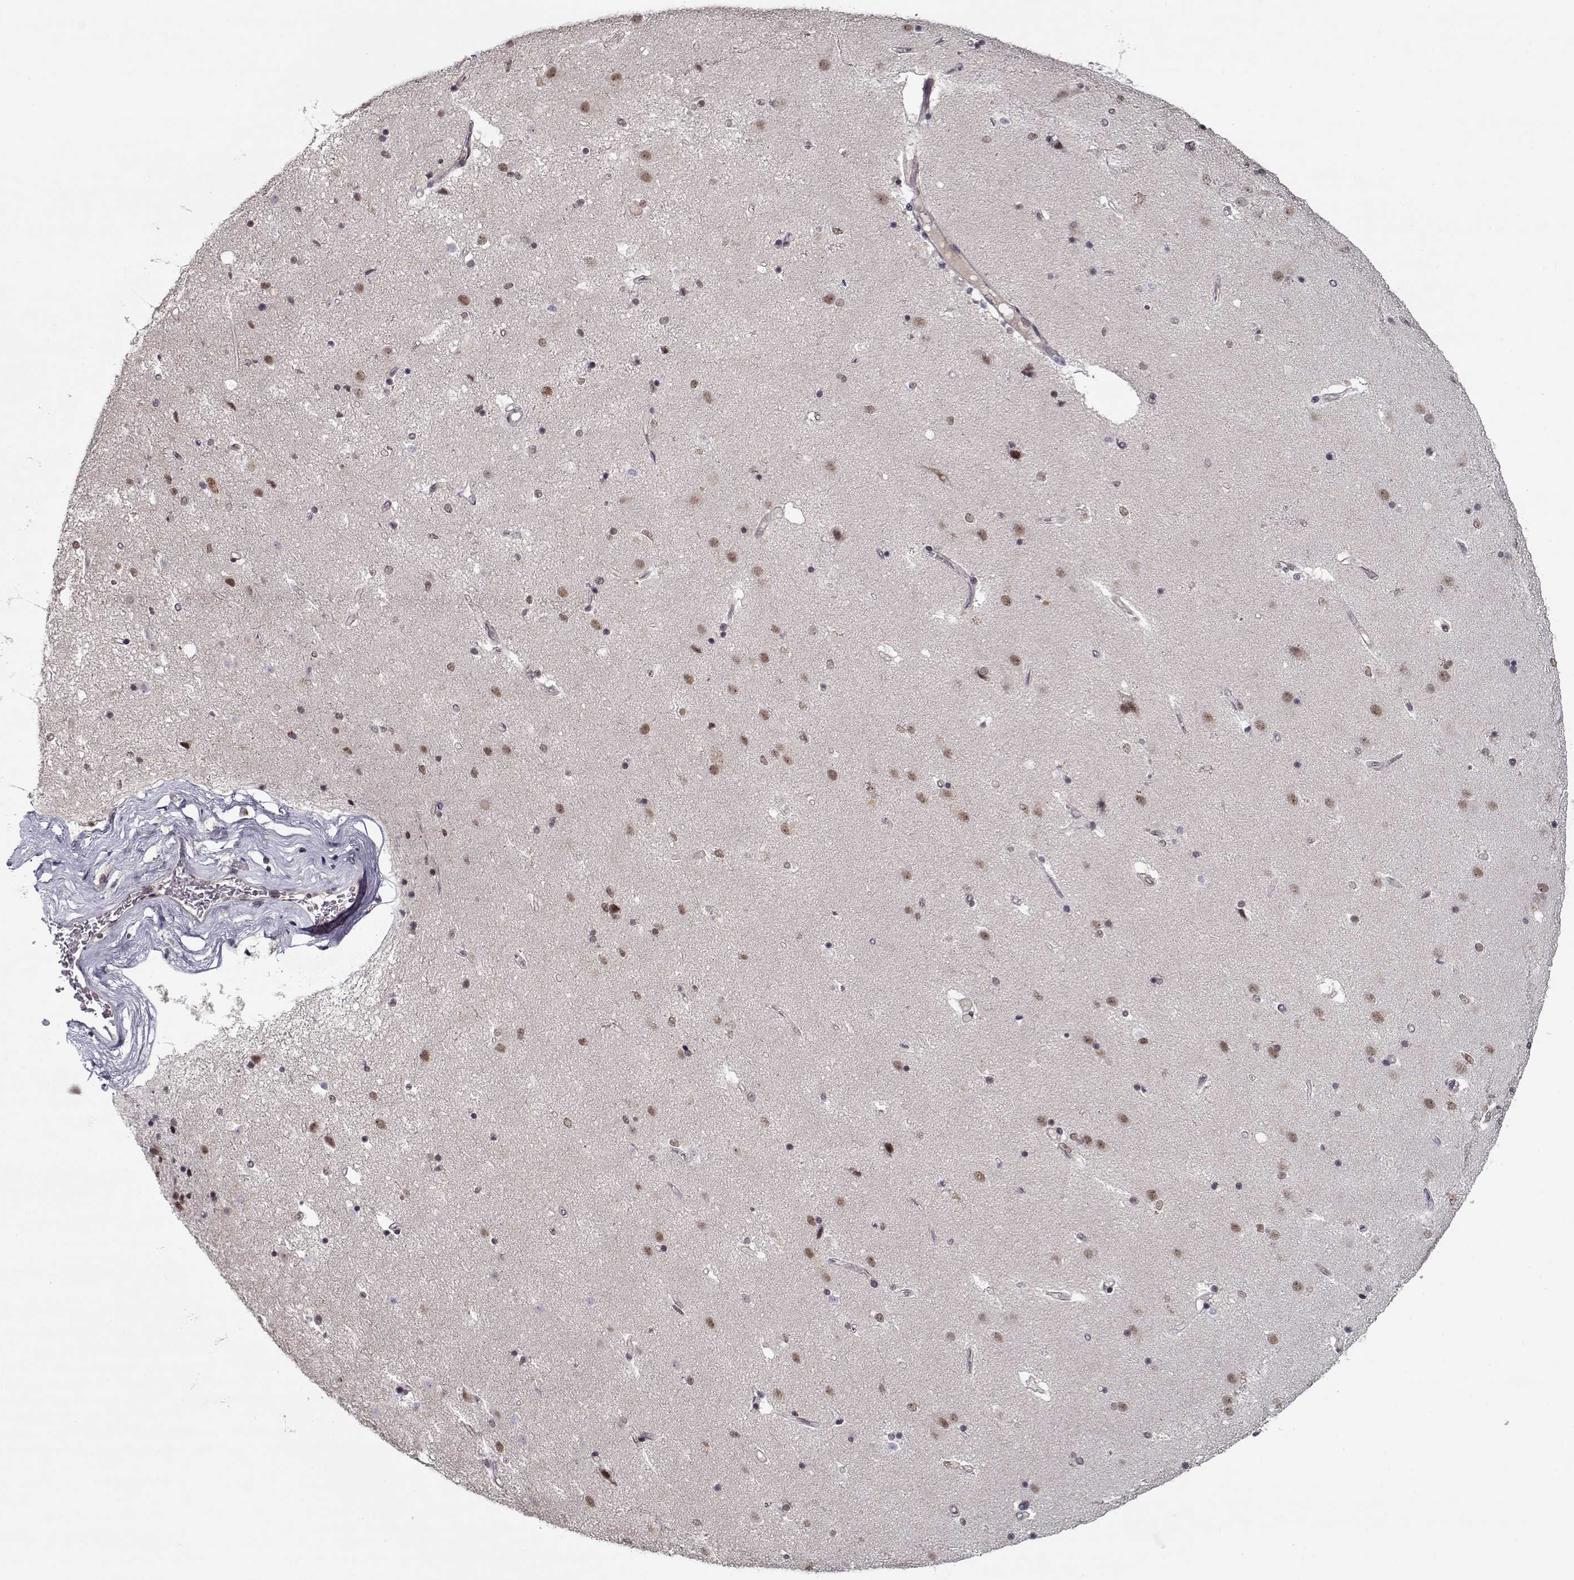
{"staining": {"intensity": "negative", "quantity": "none", "location": "none"}, "tissue": "caudate", "cell_type": "Glial cells", "image_type": "normal", "snomed": [{"axis": "morphology", "description": "Normal tissue, NOS"}, {"axis": "topography", "description": "Lateral ventricle wall"}], "caption": "Immunohistochemistry (IHC) histopathology image of normal caudate: caudate stained with DAB shows no significant protein expression in glial cells. (DAB (3,3'-diaminobenzidine) immunohistochemistry (IHC), high magnification).", "gene": "TESPA1", "patient": {"sex": "female", "age": 71}}